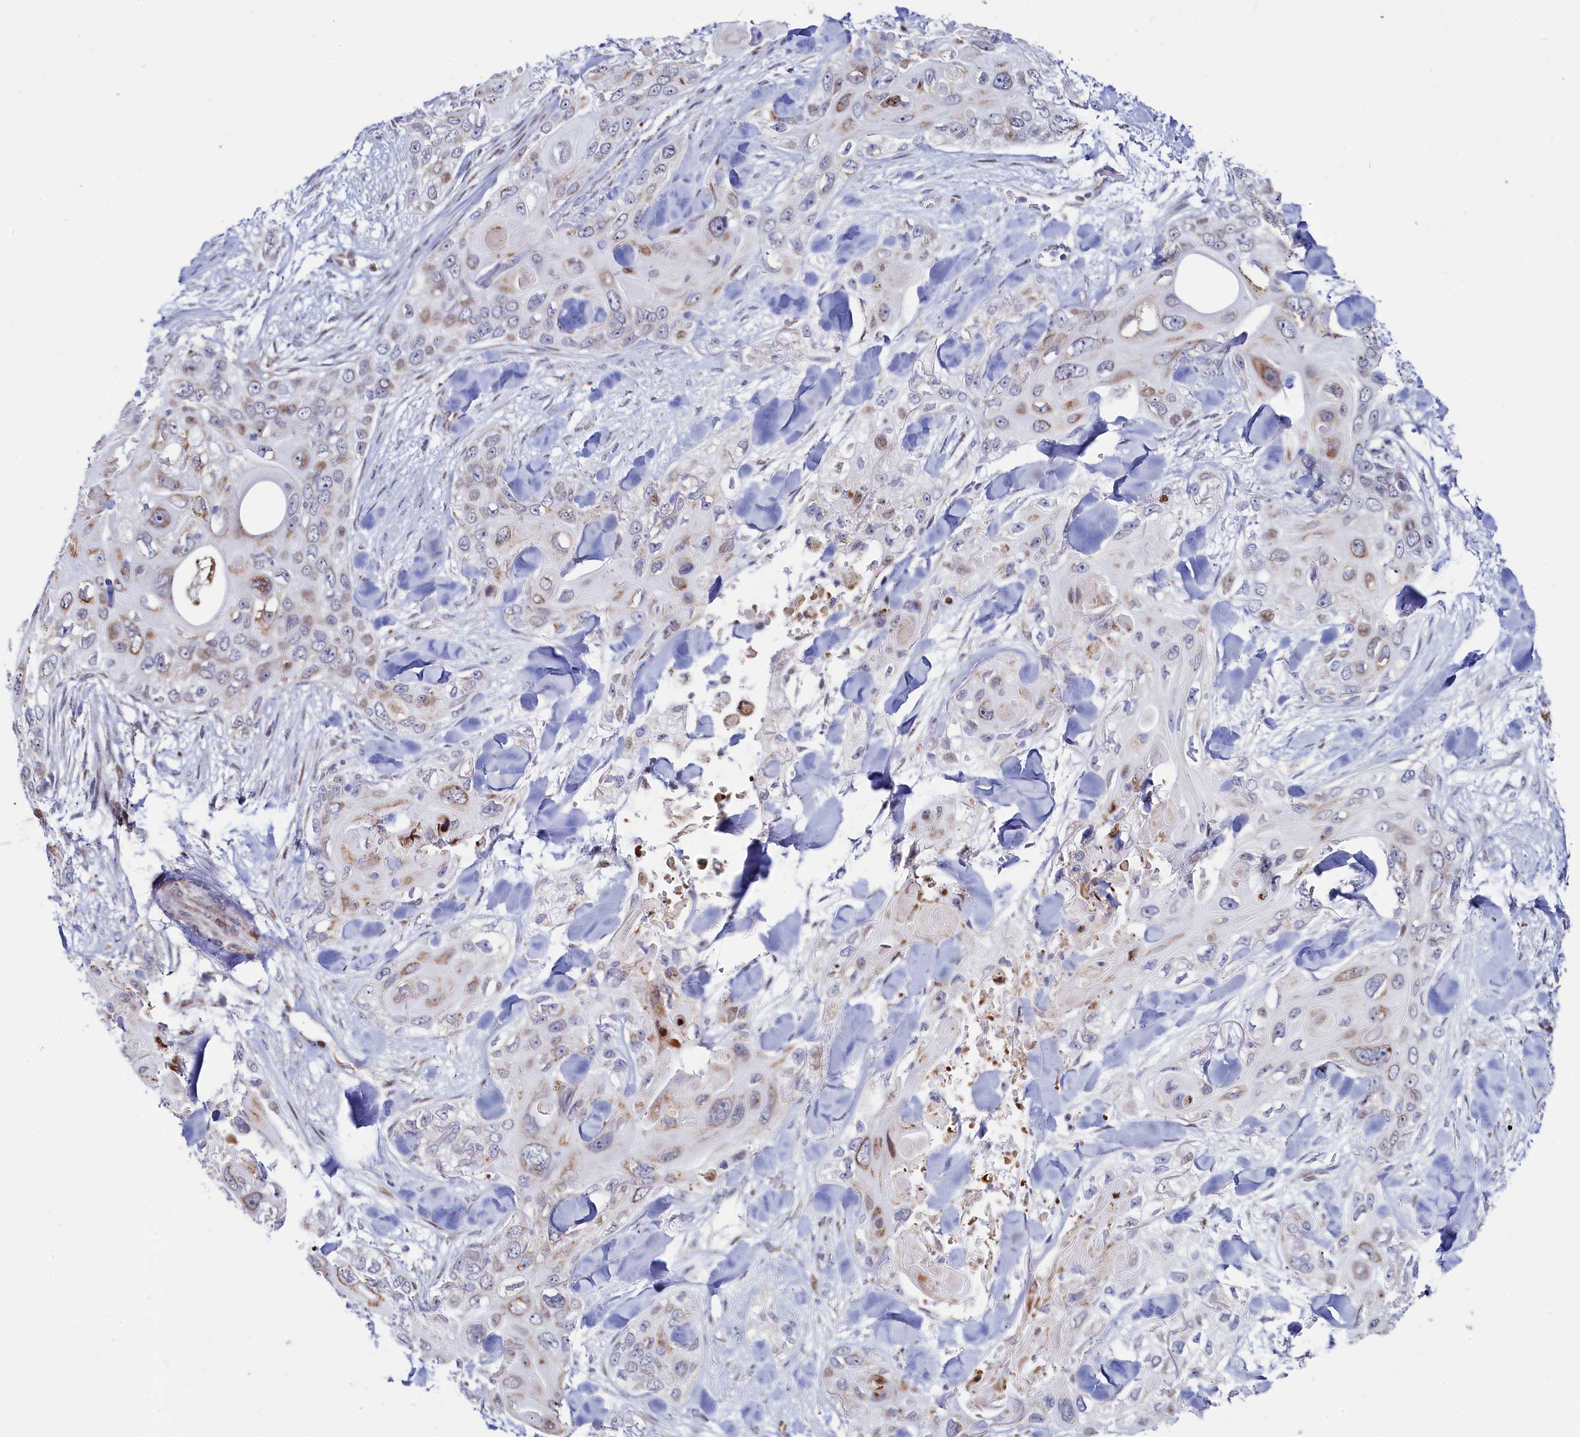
{"staining": {"intensity": "weak", "quantity": "25%-75%", "location": "cytoplasmic/membranous"}, "tissue": "skin cancer", "cell_type": "Tumor cells", "image_type": "cancer", "snomed": [{"axis": "morphology", "description": "Normal tissue, NOS"}, {"axis": "morphology", "description": "Squamous cell carcinoma, NOS"}, {"axis": "topography", "description": "Skin"}], "caption": "An immunohistochemistry histopathology image of tumor tissue is shown. Protein staining in brown highlights weak cytoplasmic/membranous positivity in skin cancer (squamous cell carcinoma) within tumor cells.", "gene": "HDGFL3", "patient": {"sex": "male", "age": 72}}